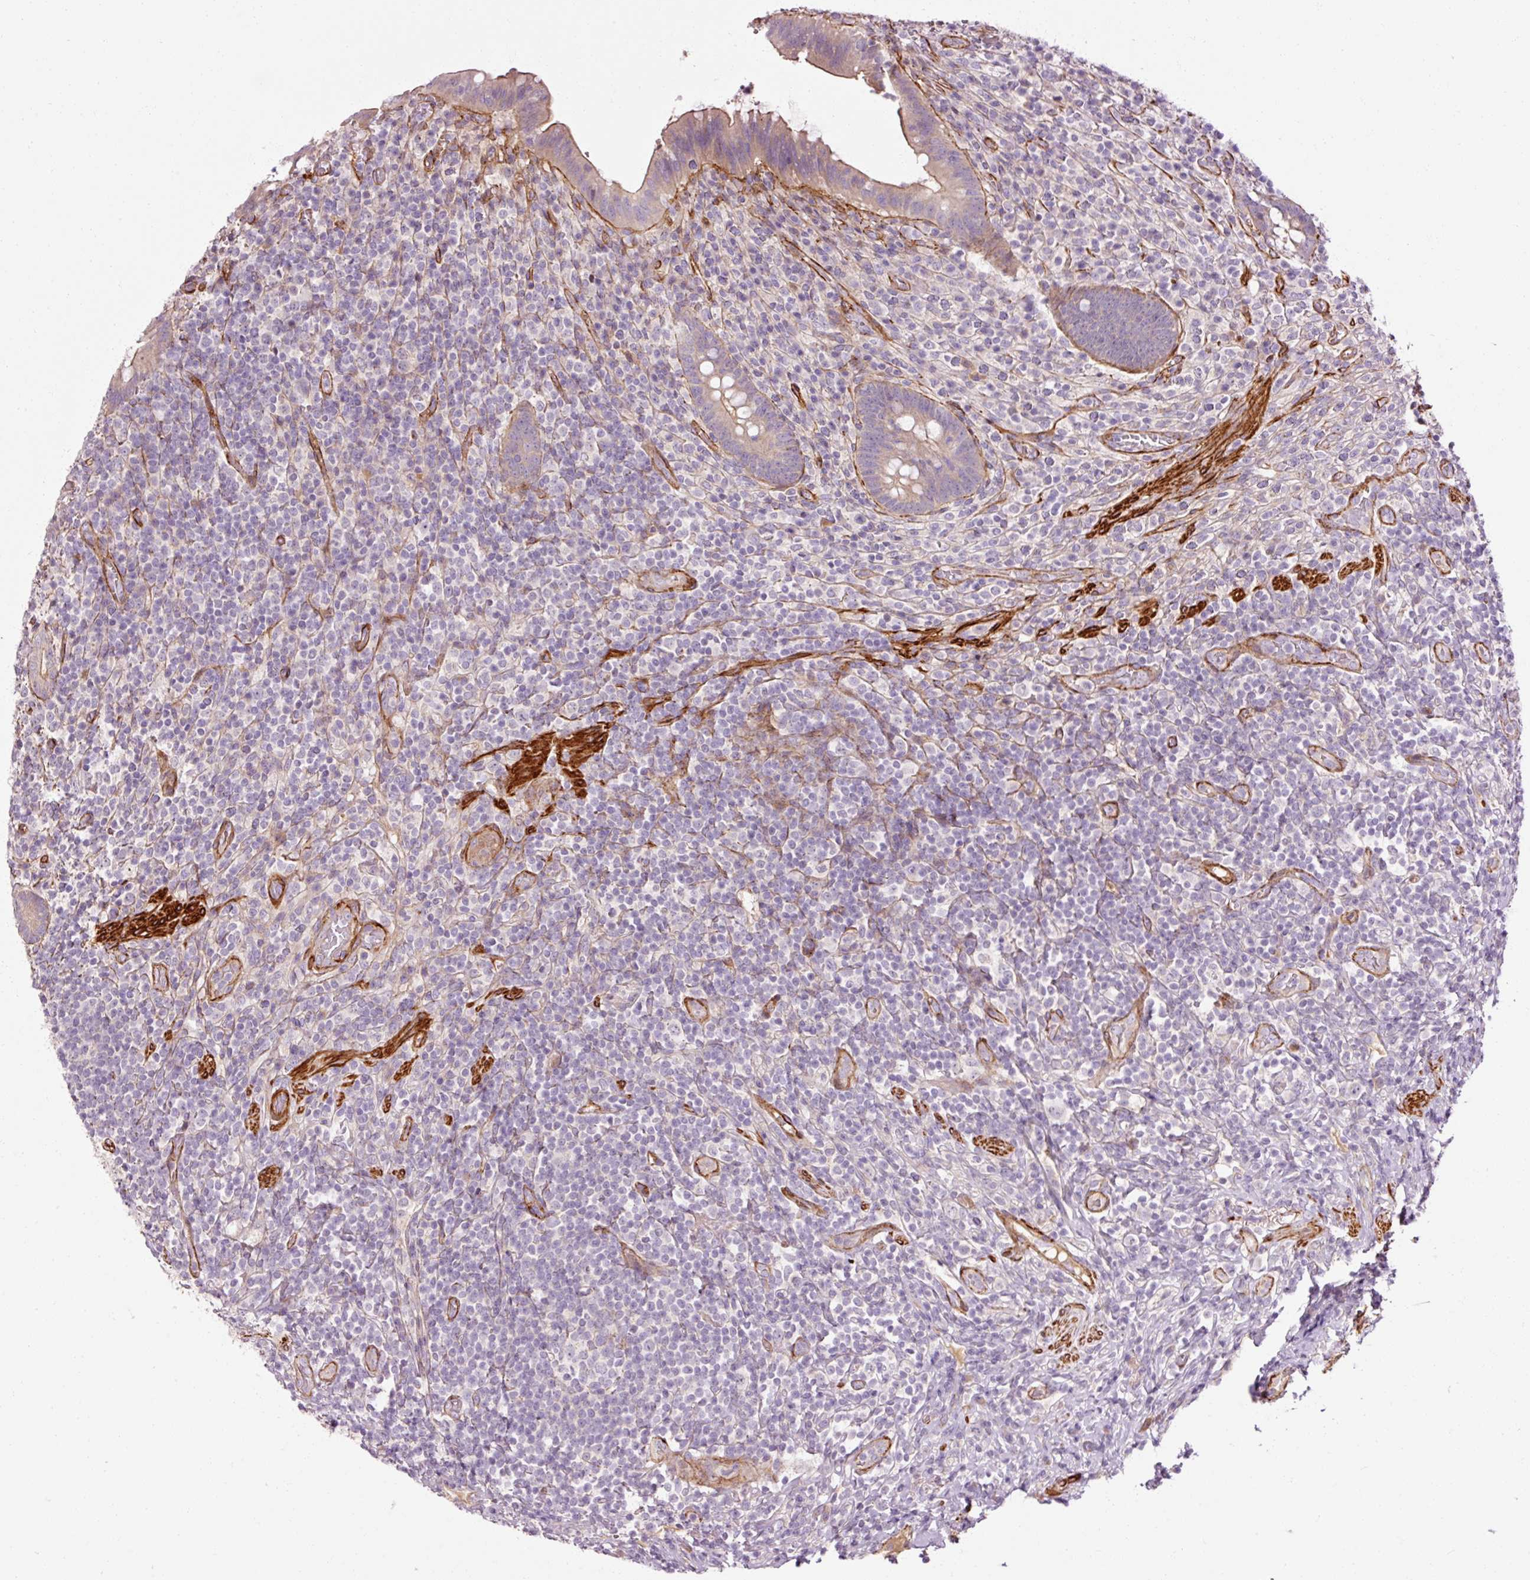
{"staining": {"intensity": "moderate", "quantity": "<25%", "location": "cytoplasmic/membranous"}, "tissue": "appendix", "cell_type": "Glandular cells", "image_type": "normal", "snomed": [{"axis": "morphology", "description": "Normal tissue, NOS"}, {"axis": "topography", "description": "Appendix"}], "caption": "Glandular cells display low levels of moderate cytoplasmic/membranous staining in about <25% of cells in unremarkable appendix. Using DAB (3,3'-diaminobenzidine) (brown) and hematoxylin (blue) stains, captured at high magnification using brightfield microscopy.", "gene": "ANKRD20A1", "patient": {"sex": "female", "age": 43}}